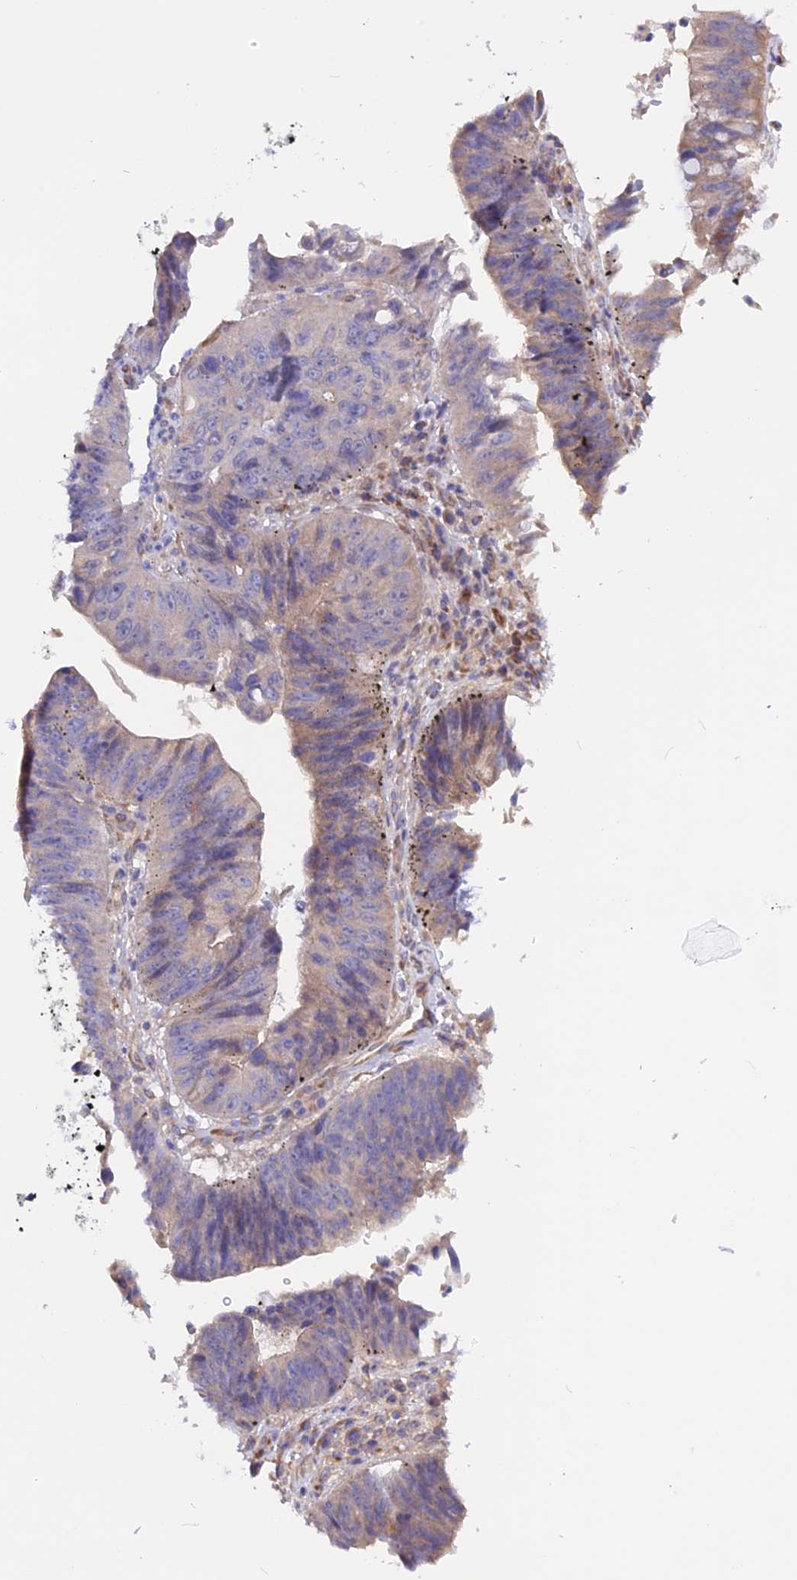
{"staining": {"intensity": "moderate", "quantity": "25%-75%", "location": "cytoplasmic/membranous"}, "tissue": "stomach cancer", "cell_type": "Tumor cells", "image_type": "cancer", "snomed": [{"axis": "morphology", "description": "Adenocarcinoma, NOS"}, {"axis": "topography", "description": "Stomach"}], "caption": "Moderate cytoplasmic/membranous staining is seen in approximately 25%-75% of tumor cells in stomach adenocarcinoma.", "gene": "HYCC1", "patient": {"sex": "male", "age": 59}}